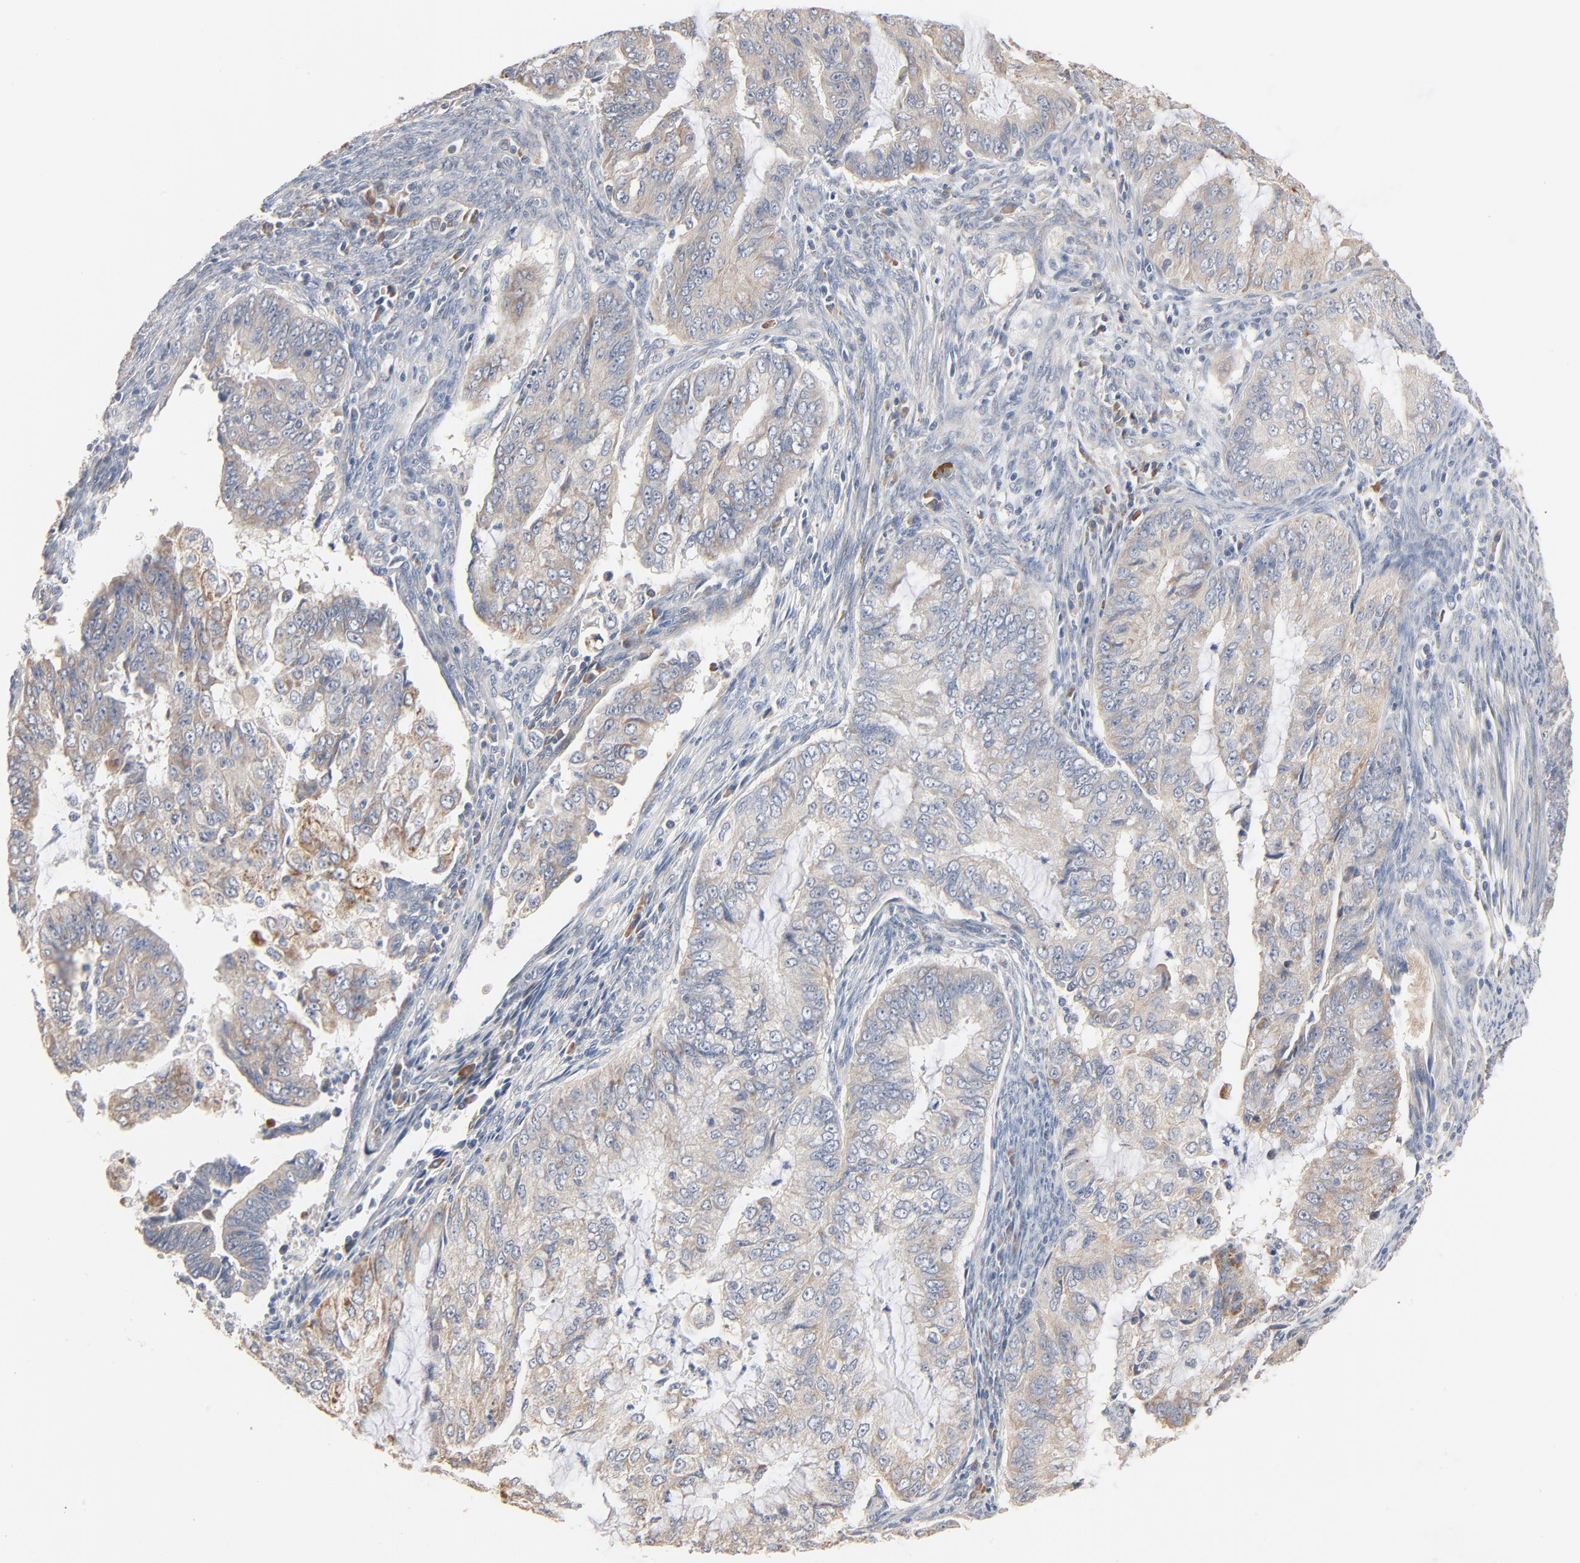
{"staining": {"intensity": "weak", "quantity": "<25%", "location": "cytoplasmic/membranous"}, "tissue": "endometrial cancer", "cell_type": "Tumor cells", "image_type": "cancer", "snomed": [{"axis": "morphology", "description": "Adenocarcinoma, NOS"}, {"axis": "topography", "description": "Endometrium"}], "caption": "This image is of endometrial cancer (adenocarcinoma) stained with IHC to label a protein in brown with the nuclei are counter-stained blue. There is no staining in tumor cells. (DAB immunohistochemistry (IHC) with hematoxylin counter stain).", "gene": "ZDHHC8", "patient": {"sex": "female", "age": 75}}